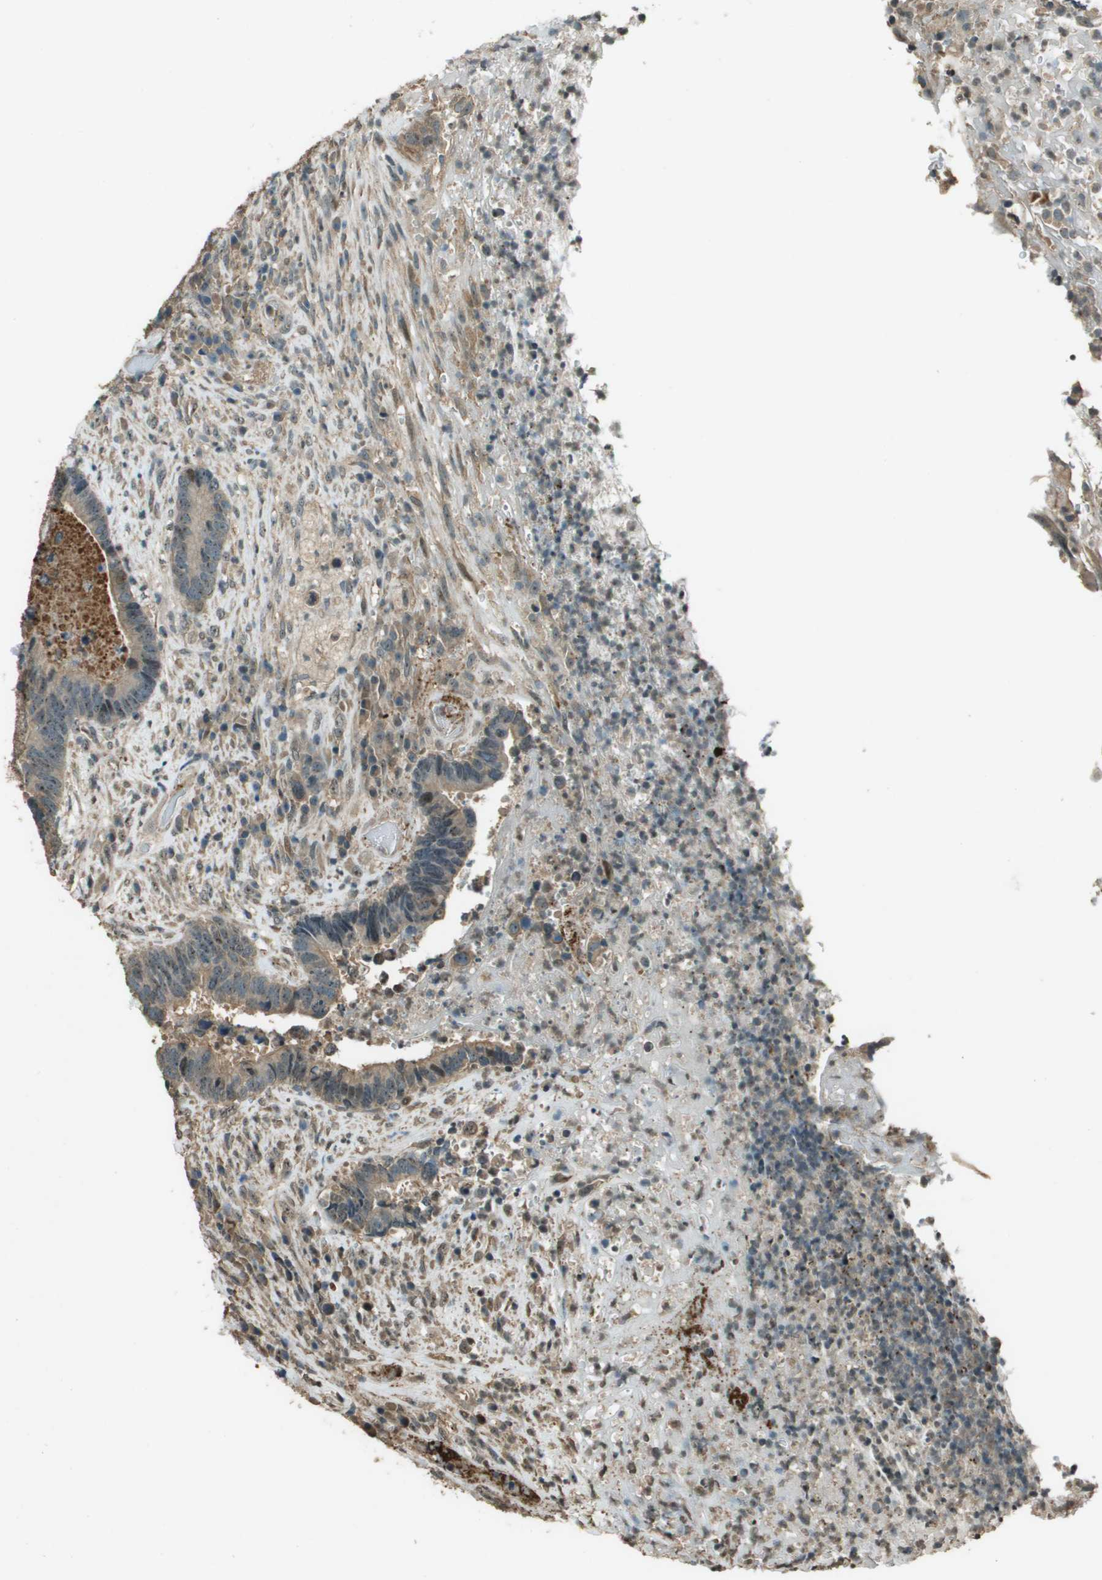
{"staining": {"intensity": "moderate", "quantity": ">75%", "location": "cytoplasmic/membranous"}, "tissue": "colorectal cancer", "cell_type": "Tumor cells", "image_type": "cancer", "snomed": [{"axis": "morphology", "description": "Adenocarcinoma, NOS"}, {"axis": "topography", "description": "Rectum"}], "caption": "A high-resolution photomicrograph shows immunohistochemistry (IHC) staining of colorectal cancer, which reveals moderate cytoplasmic/membranous expression in approximately >75% of tumor cells.", "gene": "SDC3", "patient": {"sex": "female", "age": 89}}